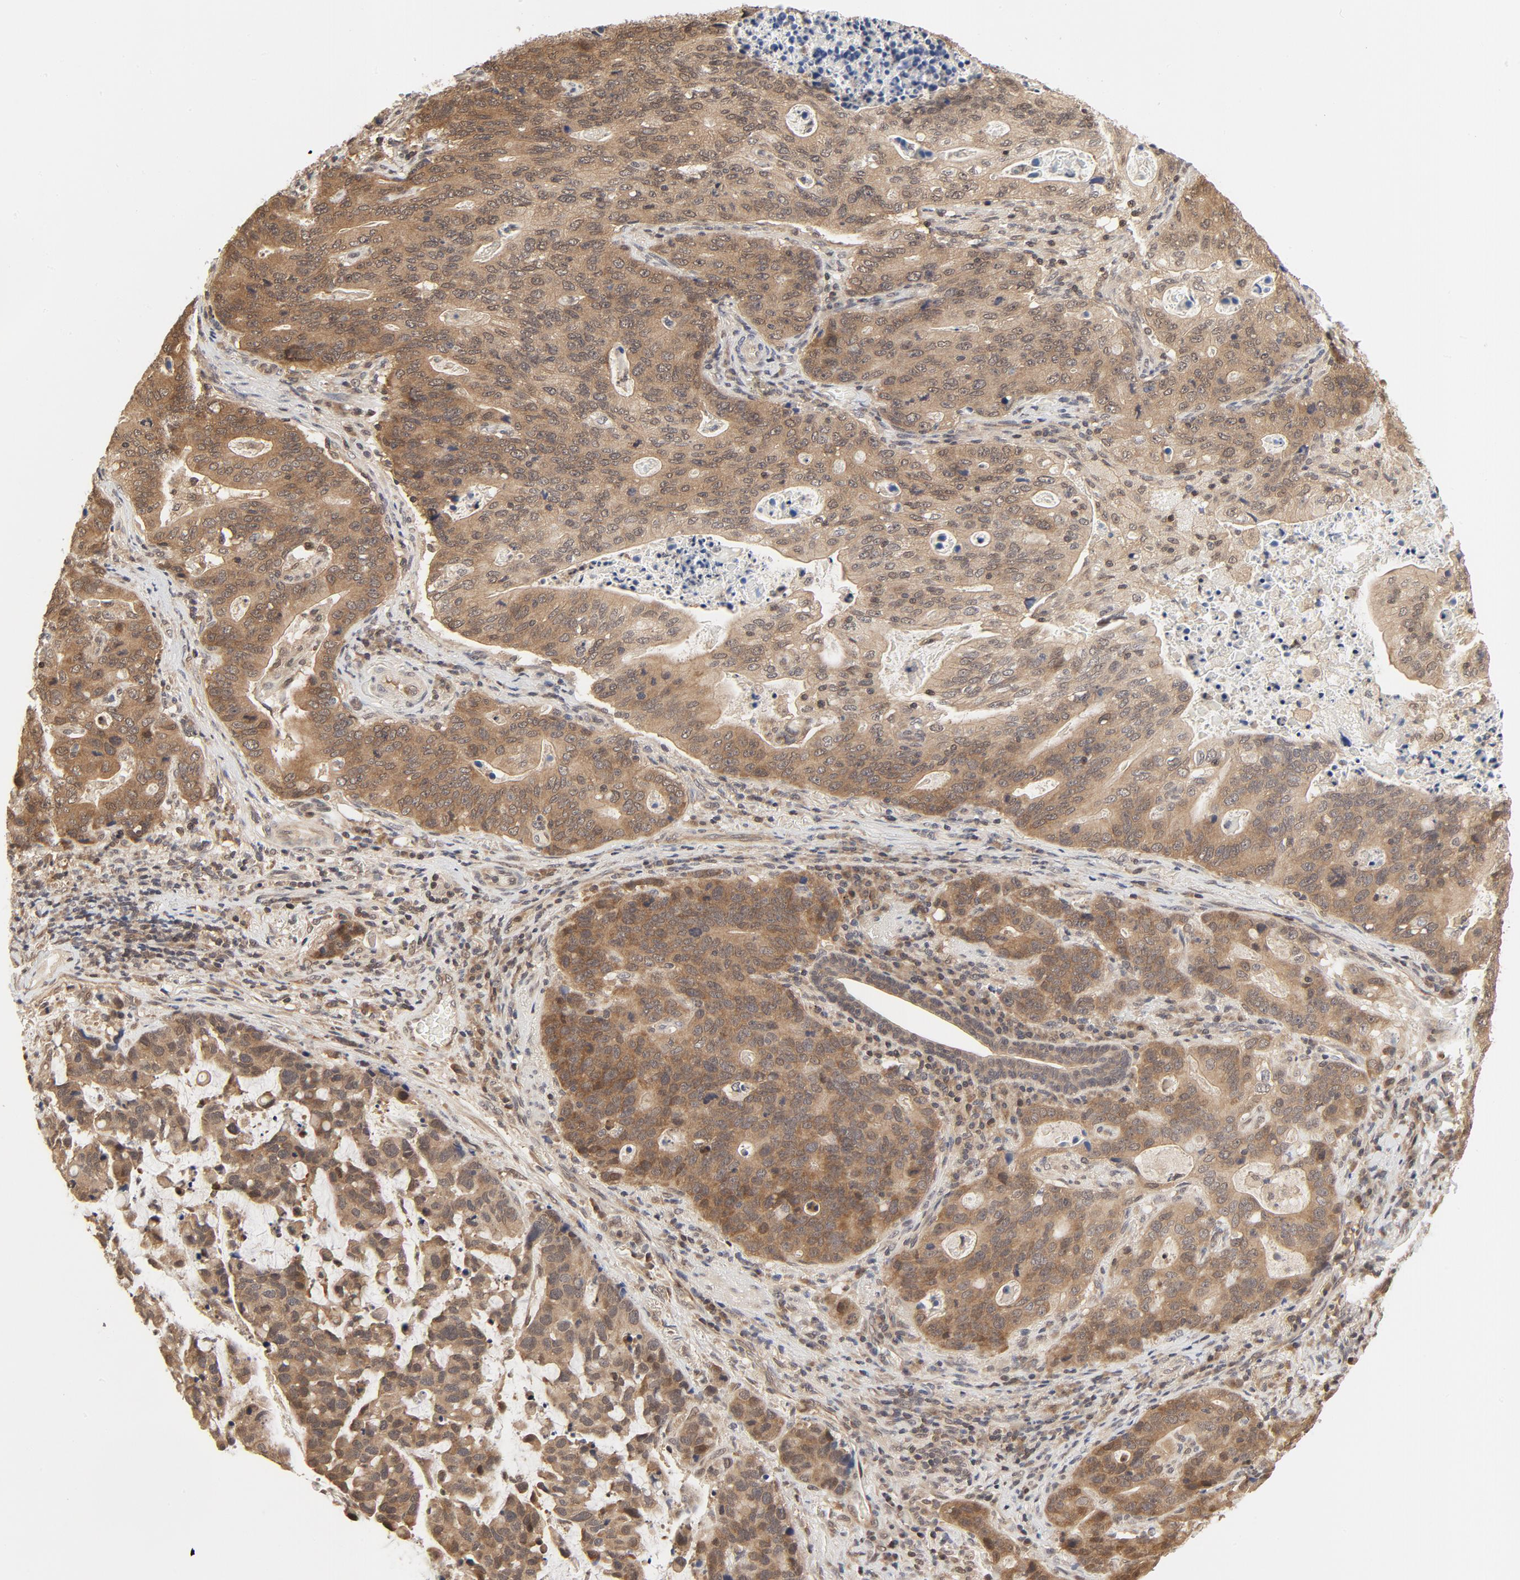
{"staining": {"intensity": "moderate", "quantity": ">75%", "location": "cytoplasmic/membranous,nuclear"}, "tissue": "stomach cancer", "cell_type": "Tumor cells", "image_type": "cancer", "snomed": [{"axis": "morphology", "description": "Adenocarcinoma, NOS"}, {"axis": "topography", "description": "Esophagus"}, {"axis": "topography", "description": "Stomach"}], "caption": "A histopathology image showing moderate cytoplasmic/membranous and nuclear staining in about >75% of tumor cells in stomach cancer (adenocarcinoma), as visualized by brown immunohistochemical staining.", "gene": "NEDD8", "patient": {"sex": "male", "age": 74}}